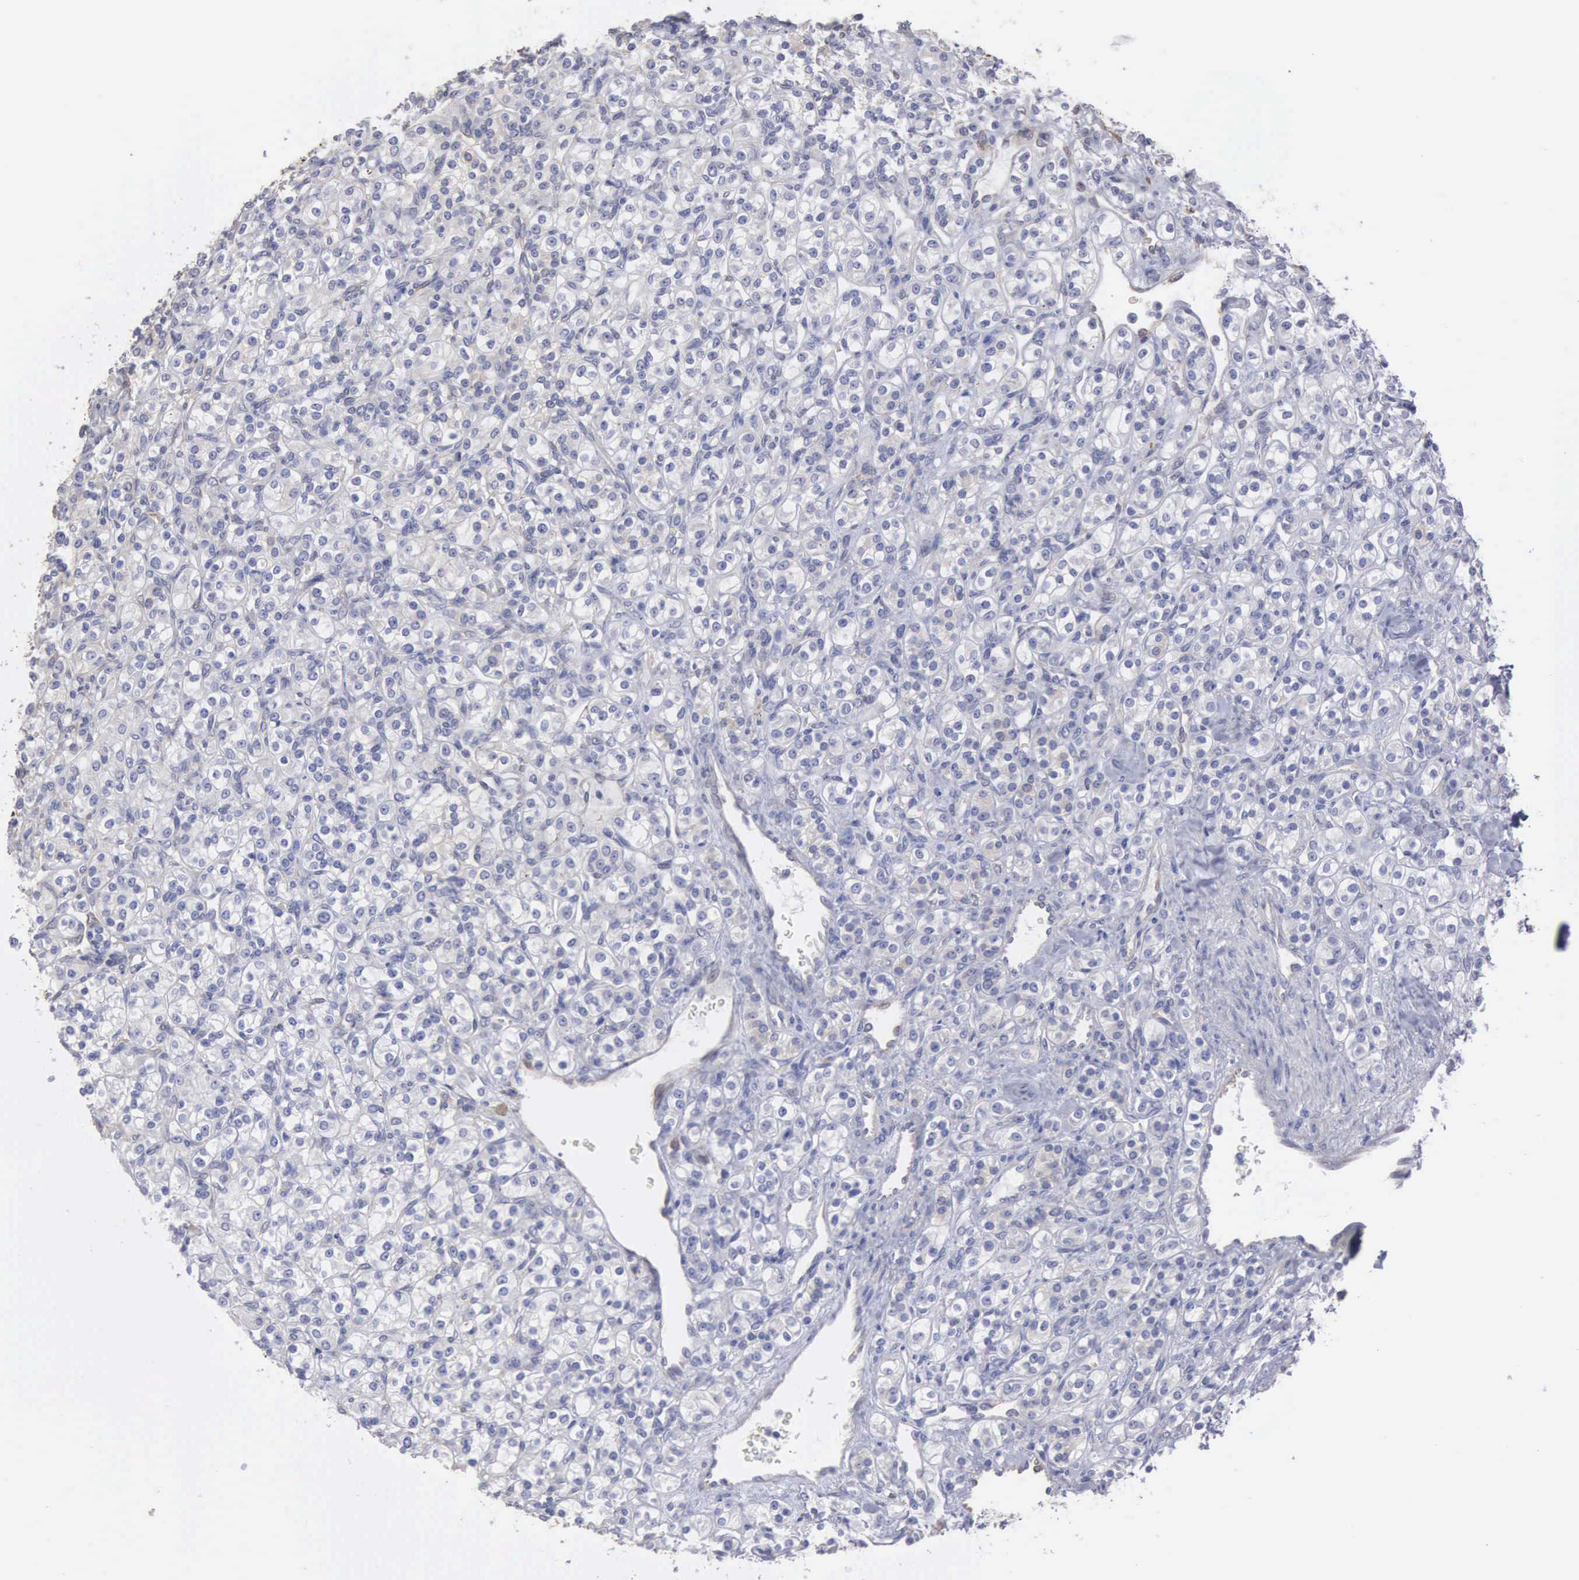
{"staining": {"intensity": "negative", "quantity": "none", "location": "none"}, "tissue": "renal cancer", "cell_type": "Tumor cells", "image_type": "cancer", "snomed": [{"axis": "morphology", "description": "Adenocarcinoma, NOS"}, {"axis": "topography", "description": "Kidney"}], "caption": "Renal adenocarcinoma stained for a protein using immunohistochemistry (IHC) displays no positivity tumor cells.", "gene": "LIN52", "patient": {"sex": "male", "age": 77}}